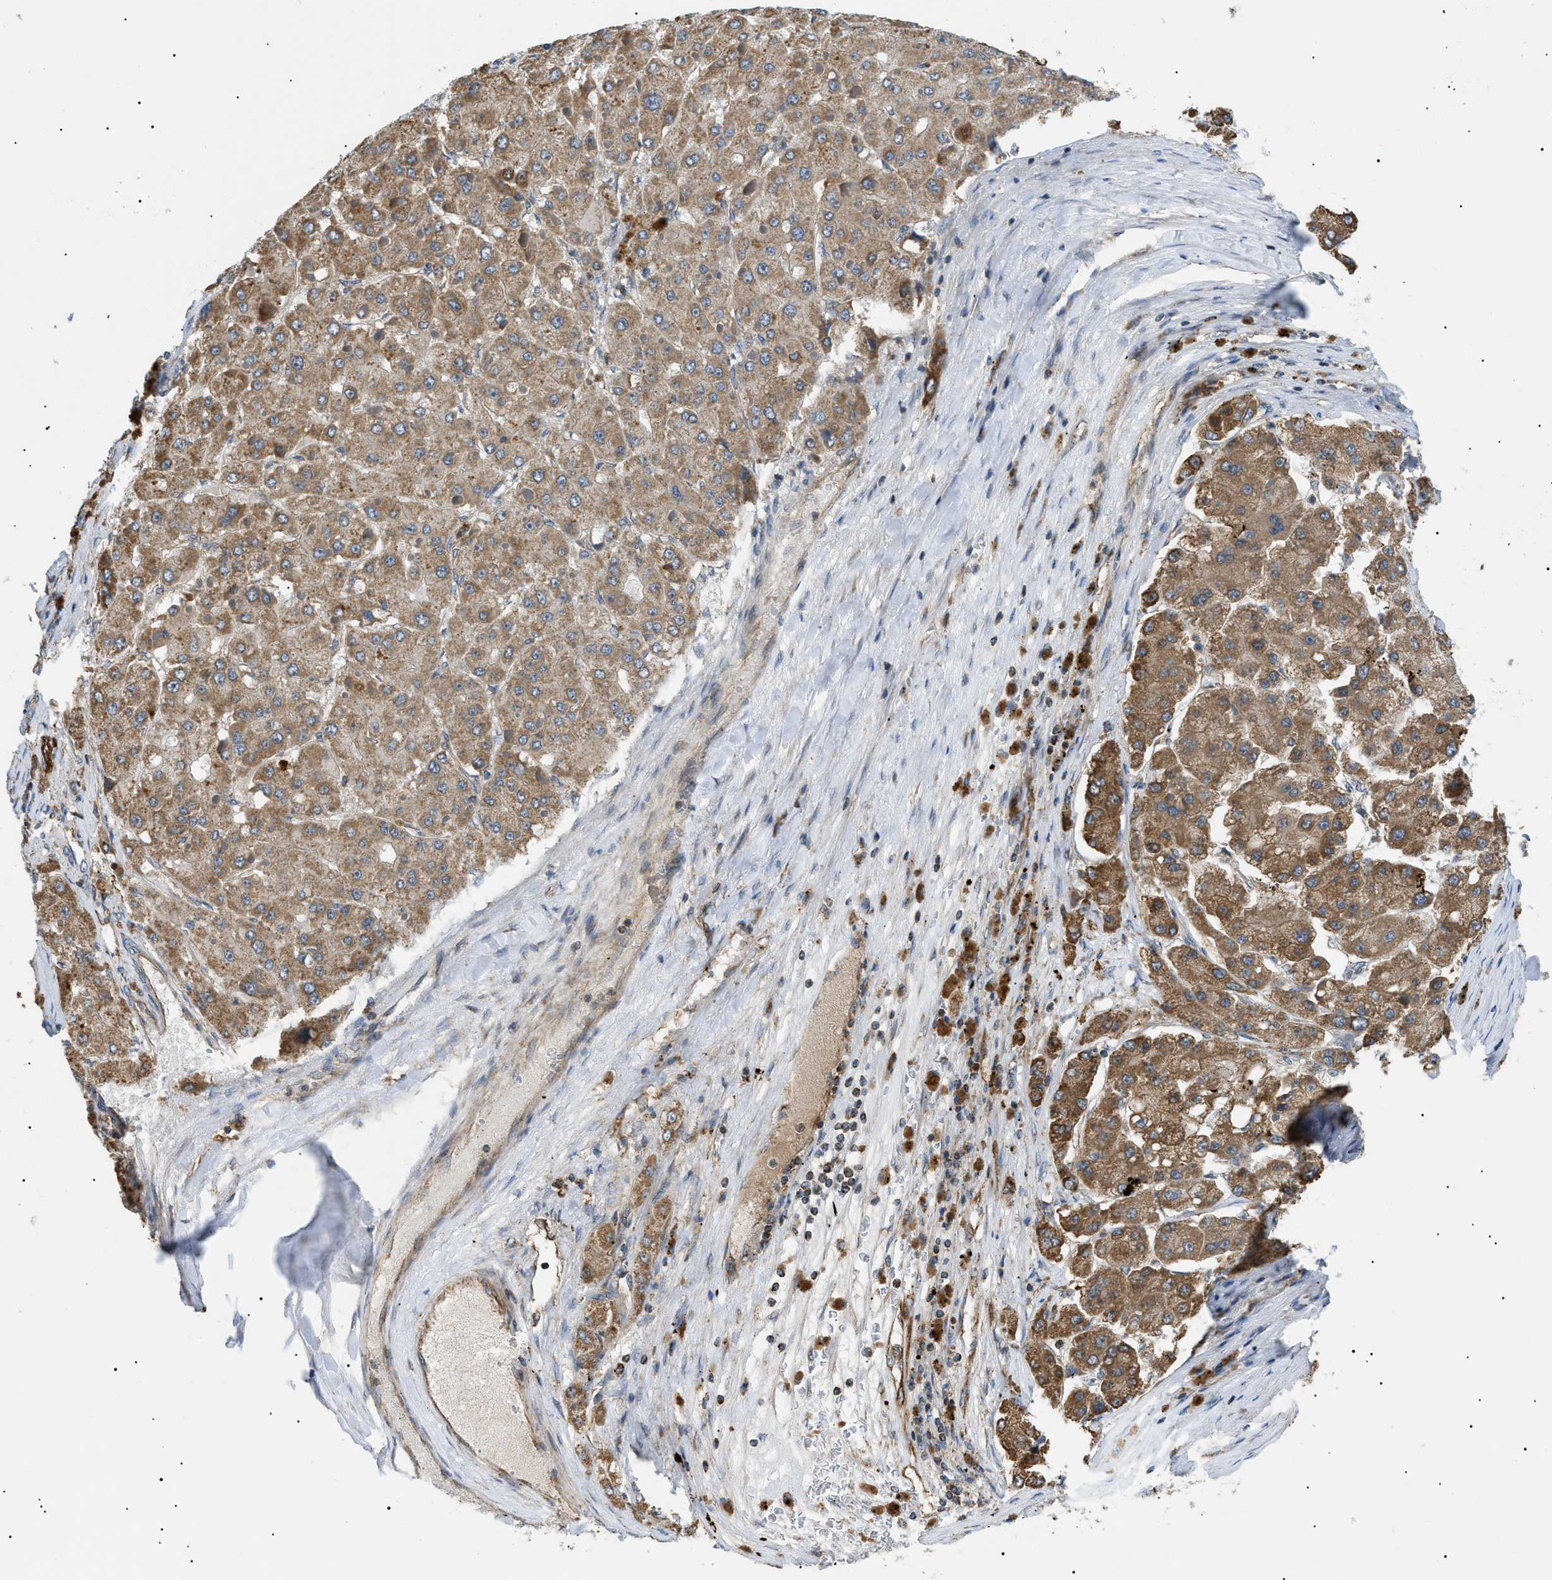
{"staining": {"intensity": "moderate", "quantity": ">75%", "location": "cytoplasmic/membranous"}, "tissue": "liver cancer", "cell_type": "Tumor cells", "image_type": "cancer", "snomed": [{"axis": "morphology", "description": "Carcinoma, Hepatocellular, NOS"}, {"axis": "topography", "description": "Liver"}], "caption": "Liver cancer stained with immunohistochemistry displays moderate cytoplasmic/membranous expression in approximately >75% of tumor cells.", "gene": "SRPK1", "patient": {"sex": "female", "age": 73}}